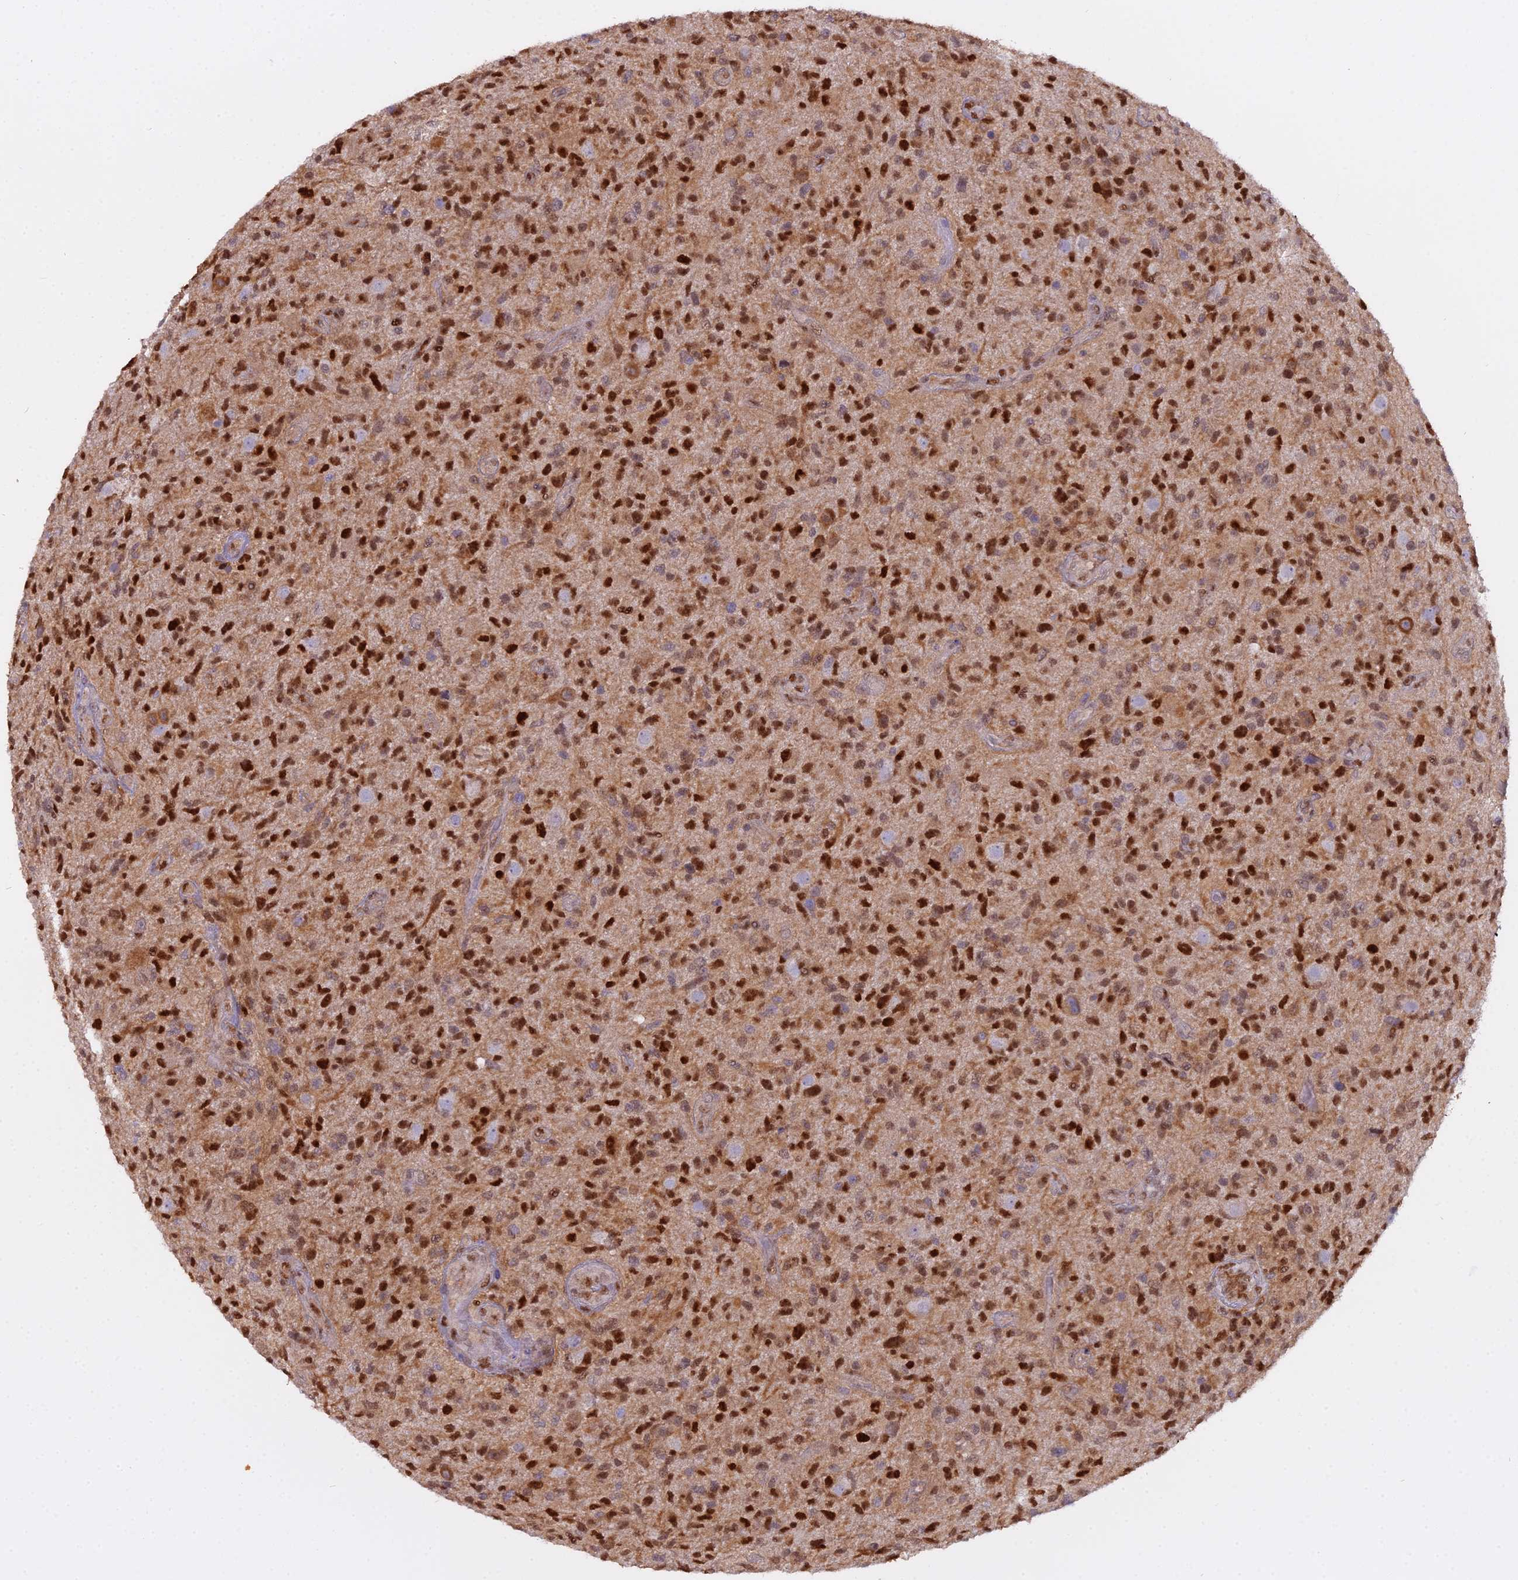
{"staining": {"intensity": "strong", "quantity": ">75%", "location": "cytoplasmic/membranous,nuclear"}, "tissue": "glioma", "cell_type": "Tumor cells", "image_type": "cancer", "snomed": [{"axis": "morphology", "description": "Glioma, malignant, High grade"}, {"axis": "topography", "description": "Brain"}], "caption": "Immunohistochemical staining of human glioma exhibits high levels of strong cytoplasmic/membranous and nuclear protein staining in approximately >75% of tumor cells. Immunohistochemistry (ihc) stains the protein of interest in brown and the nuclei are stained blue.", "gene": "NPEPL1", "patient": {"sex": "male", "age": 47}}